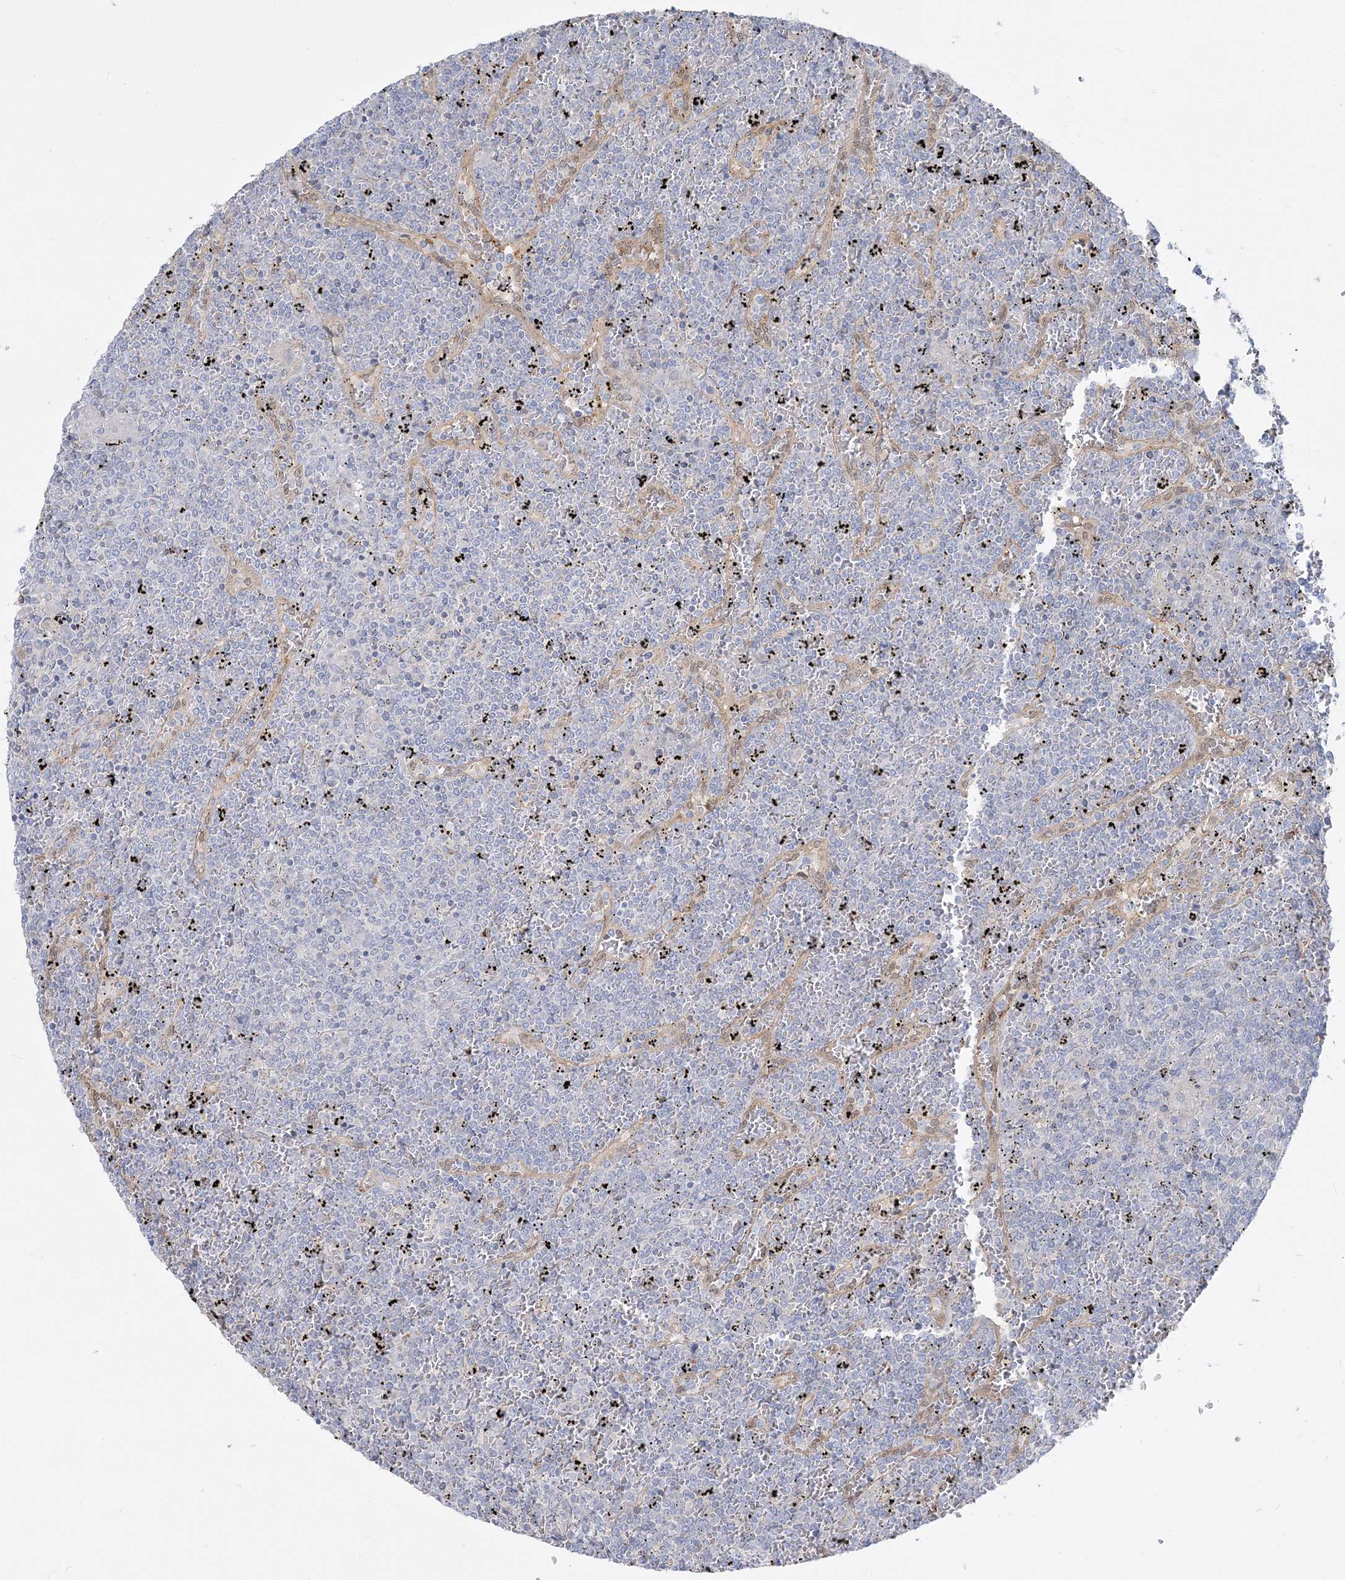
{"staining": {"intensity": "negative", "quantity": "none", "location": "none"}, "tissue": "lymphoma", "cell_type": "Tumor cells", "image_type": "cancer", "snomed": [{"axis": "morphology", "description": "Malignant lymphoma, non-Hodgkin's type, Low grade"}, {"axis": "topography", "description": "Spleen"}], "caption": "Tumor cells show no significant protein expression in low-grade malignant lymphoma, non-Hodgkin's type. (DAB immunohistochemistry (IHC), high magnification).", "gene": "INPP1", "patient": {"sex": "female", "age": 19}}